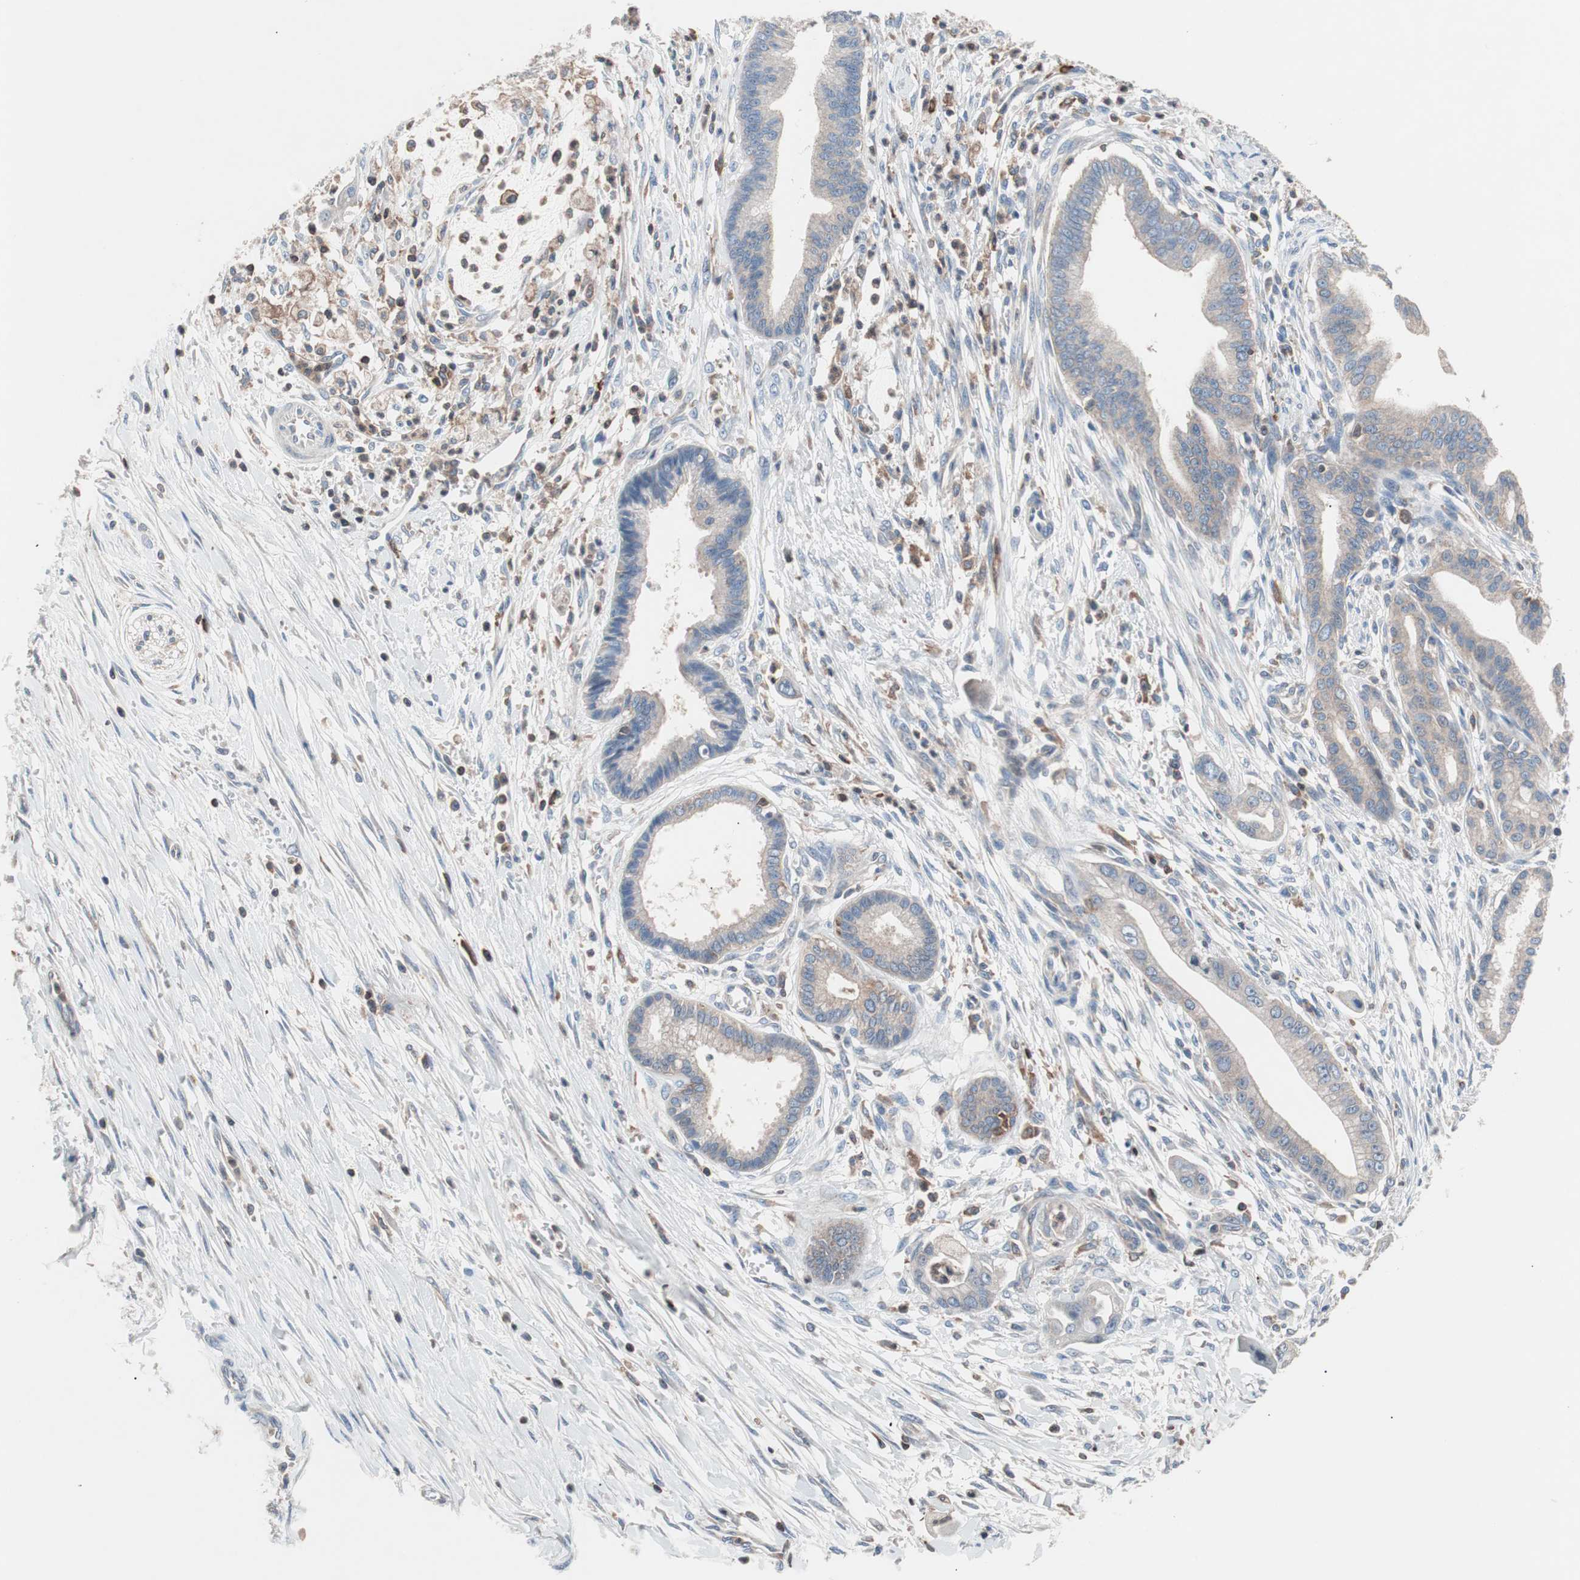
{"staining": {"intensity": "weak", "quantity": ">75%", "location": "cytoplasmic/membranous"}, "tissue": "pancreatic cancer", "cell_type": "Tumor cells", "image_type": "cancer", "snomed": [{"axis": "morphology", "description": "Adenocarcinoma, NOS"}, {"axis": "topography", "description": "Pancreas"}], "caption": "Pancreatic adenocarcinoma tissue demonstrates weak cytoplasmic/membranous staining in approximately >75% of tumor cells, visualized by immunohistochemistry. (DAB = brown stain, brightfield microscopy at high magnification).", "gene": "PIK3R1", "patient": {"sex": "male", "age": 59}}